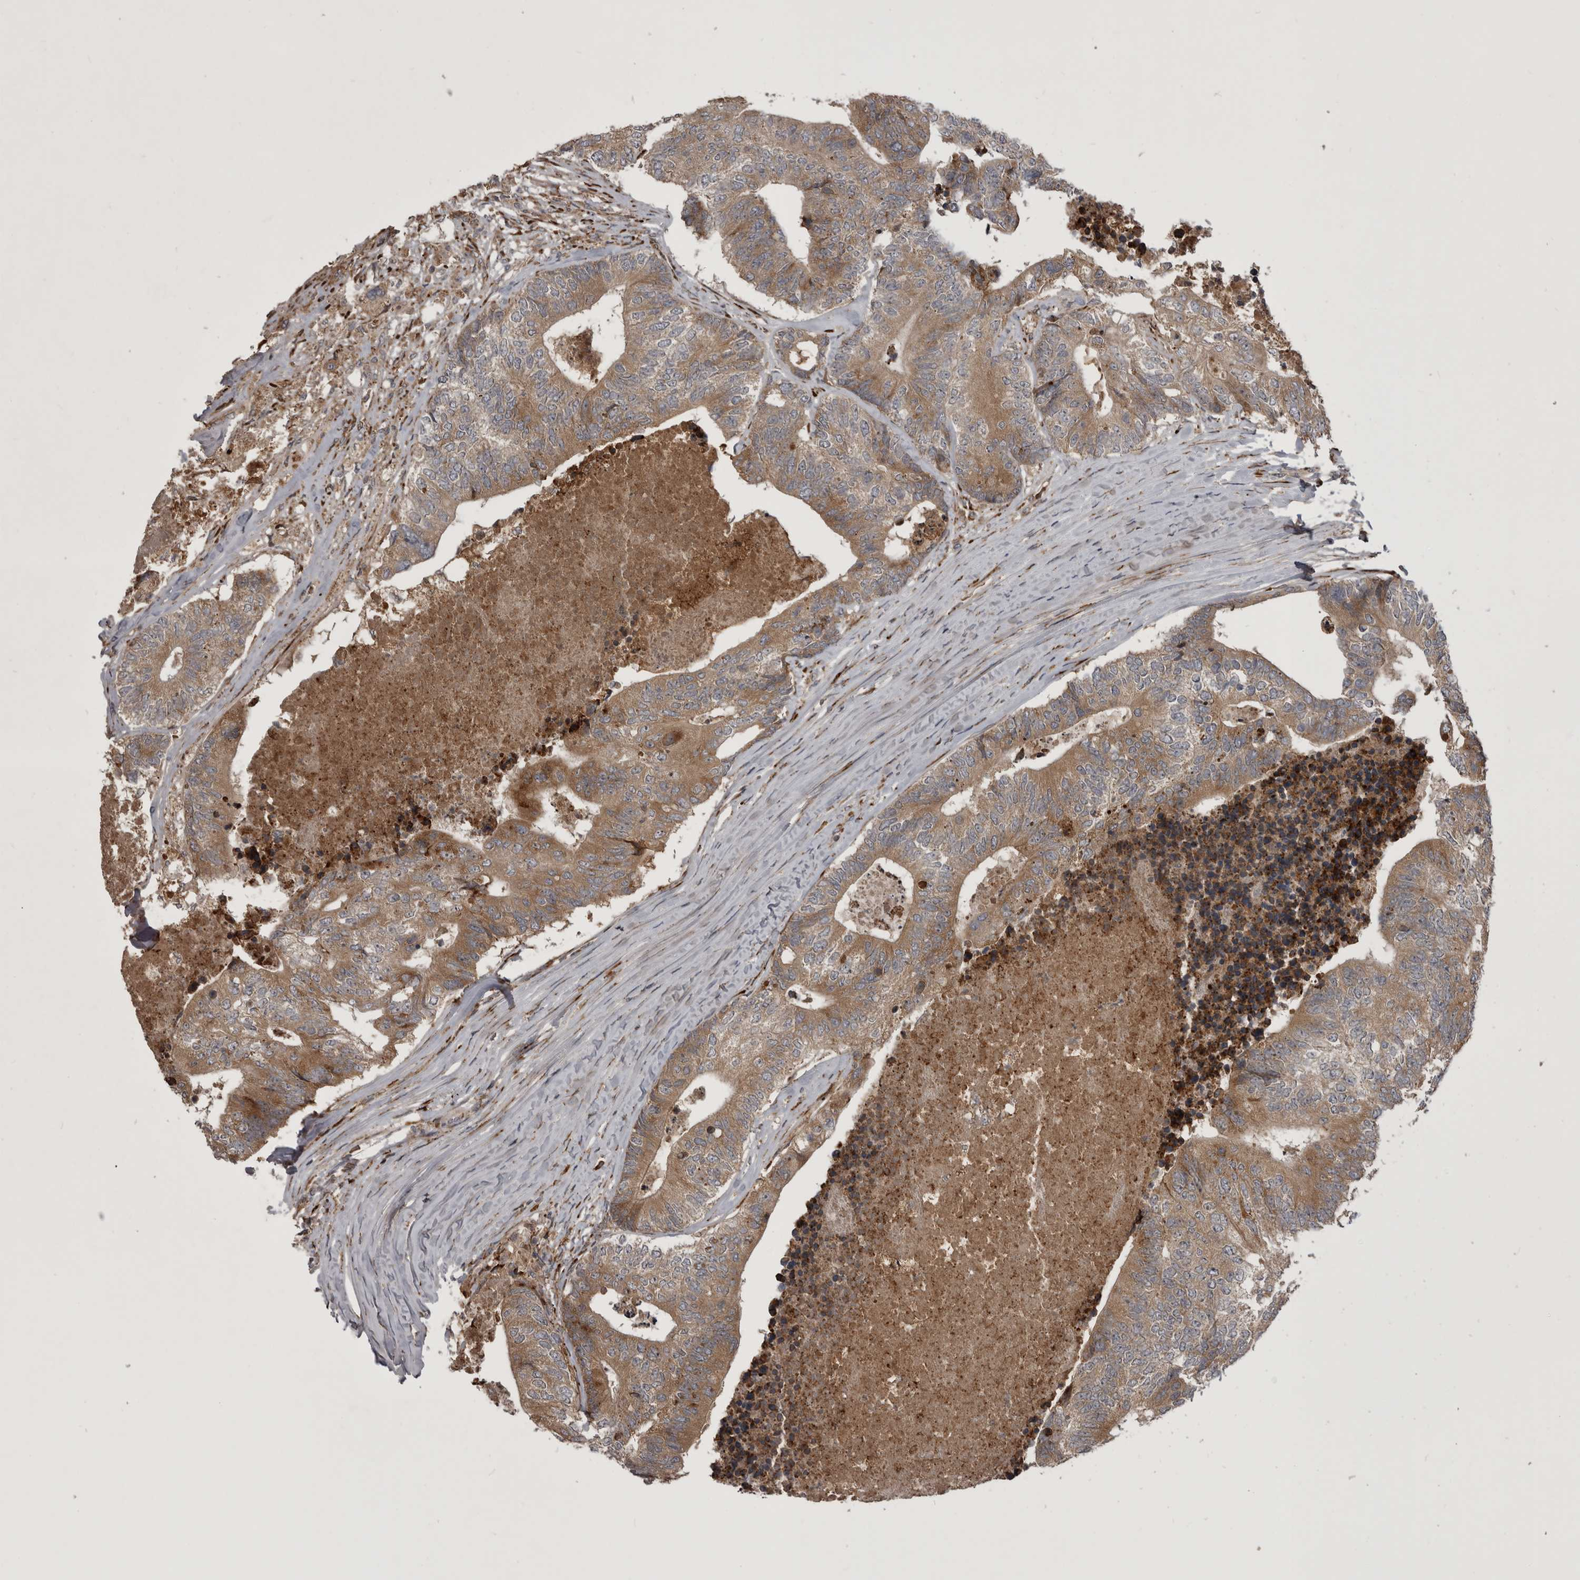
{"staining": {"intensity": "moderate", "quantity": ">75%", "location": "cytoplasmic/membranous"}, "tissue": "colorectal cancer", "cell_type": "Tumor cells", "image_type": "cancer", "snomed": [{"axis": "morphology", "description": "Adenocarcinoma, NOS"}, {"axis": "topography", "description": "Colon"}], "caption": "Human adenocarcinoma (colorectal) stained with a protein marker demonstrates moderate staining in tumor cells.", "gene": "RAB3GAP2", "patient": {"sex": "female", "age": 67}}